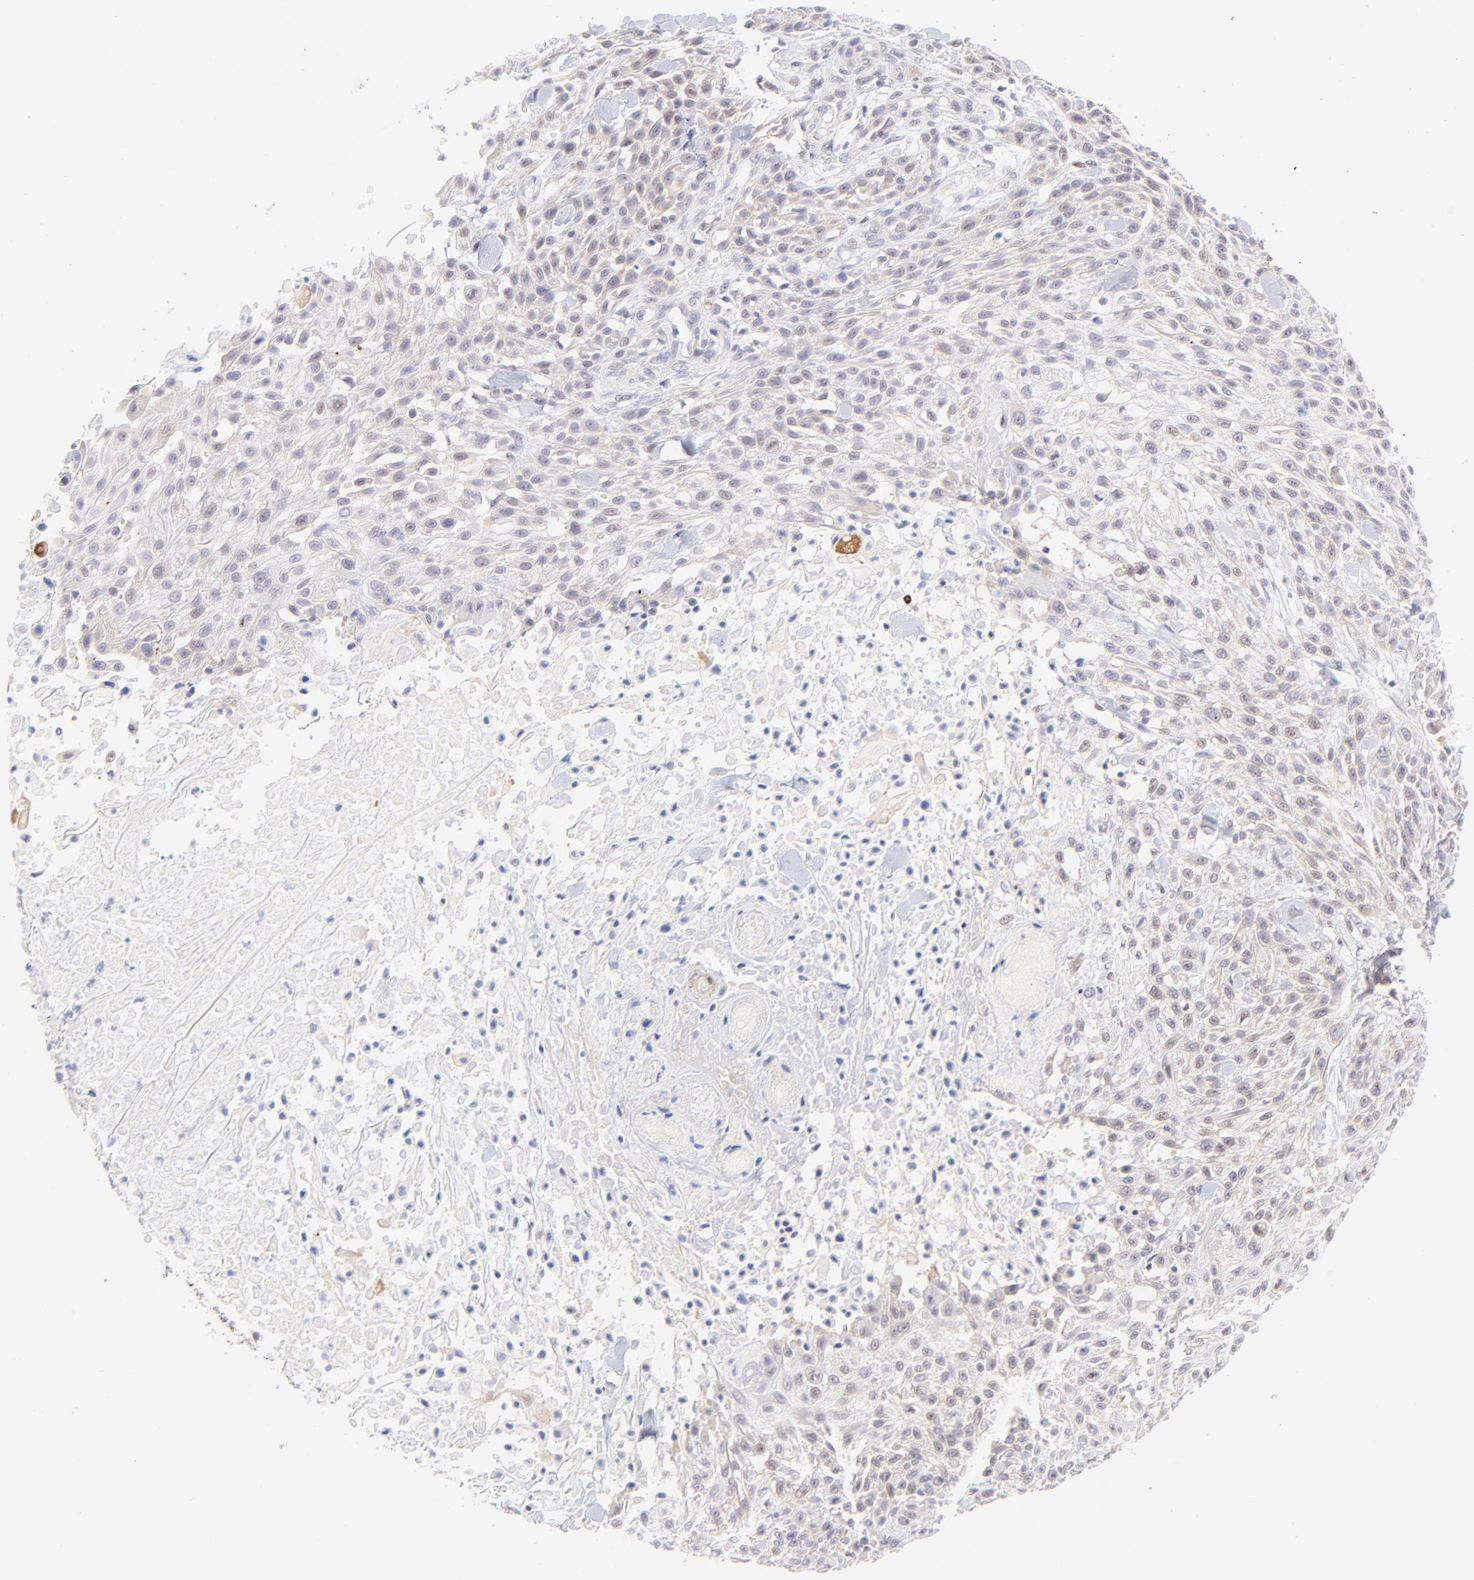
{"staining": {"intensity": "negative", "quantity": "none", "location": "none"}, "tissue": "skin cancer", "cell_type": "Tumor cells", "image_type": "cancer", "snomed": [{"axis": "morphology", "description": "Squamous cell carcinoma, NOS"}, {"axis": "topography", "description": "Skin"}], "caption": "The micrograph displays no significant expression in tumor cells of skin cancer. (Immunohistochemistry (ihc), brightfield microscopy, high magnification).", "gene": "PBDC1", "patient": {"sex": "female", "age": 42}}